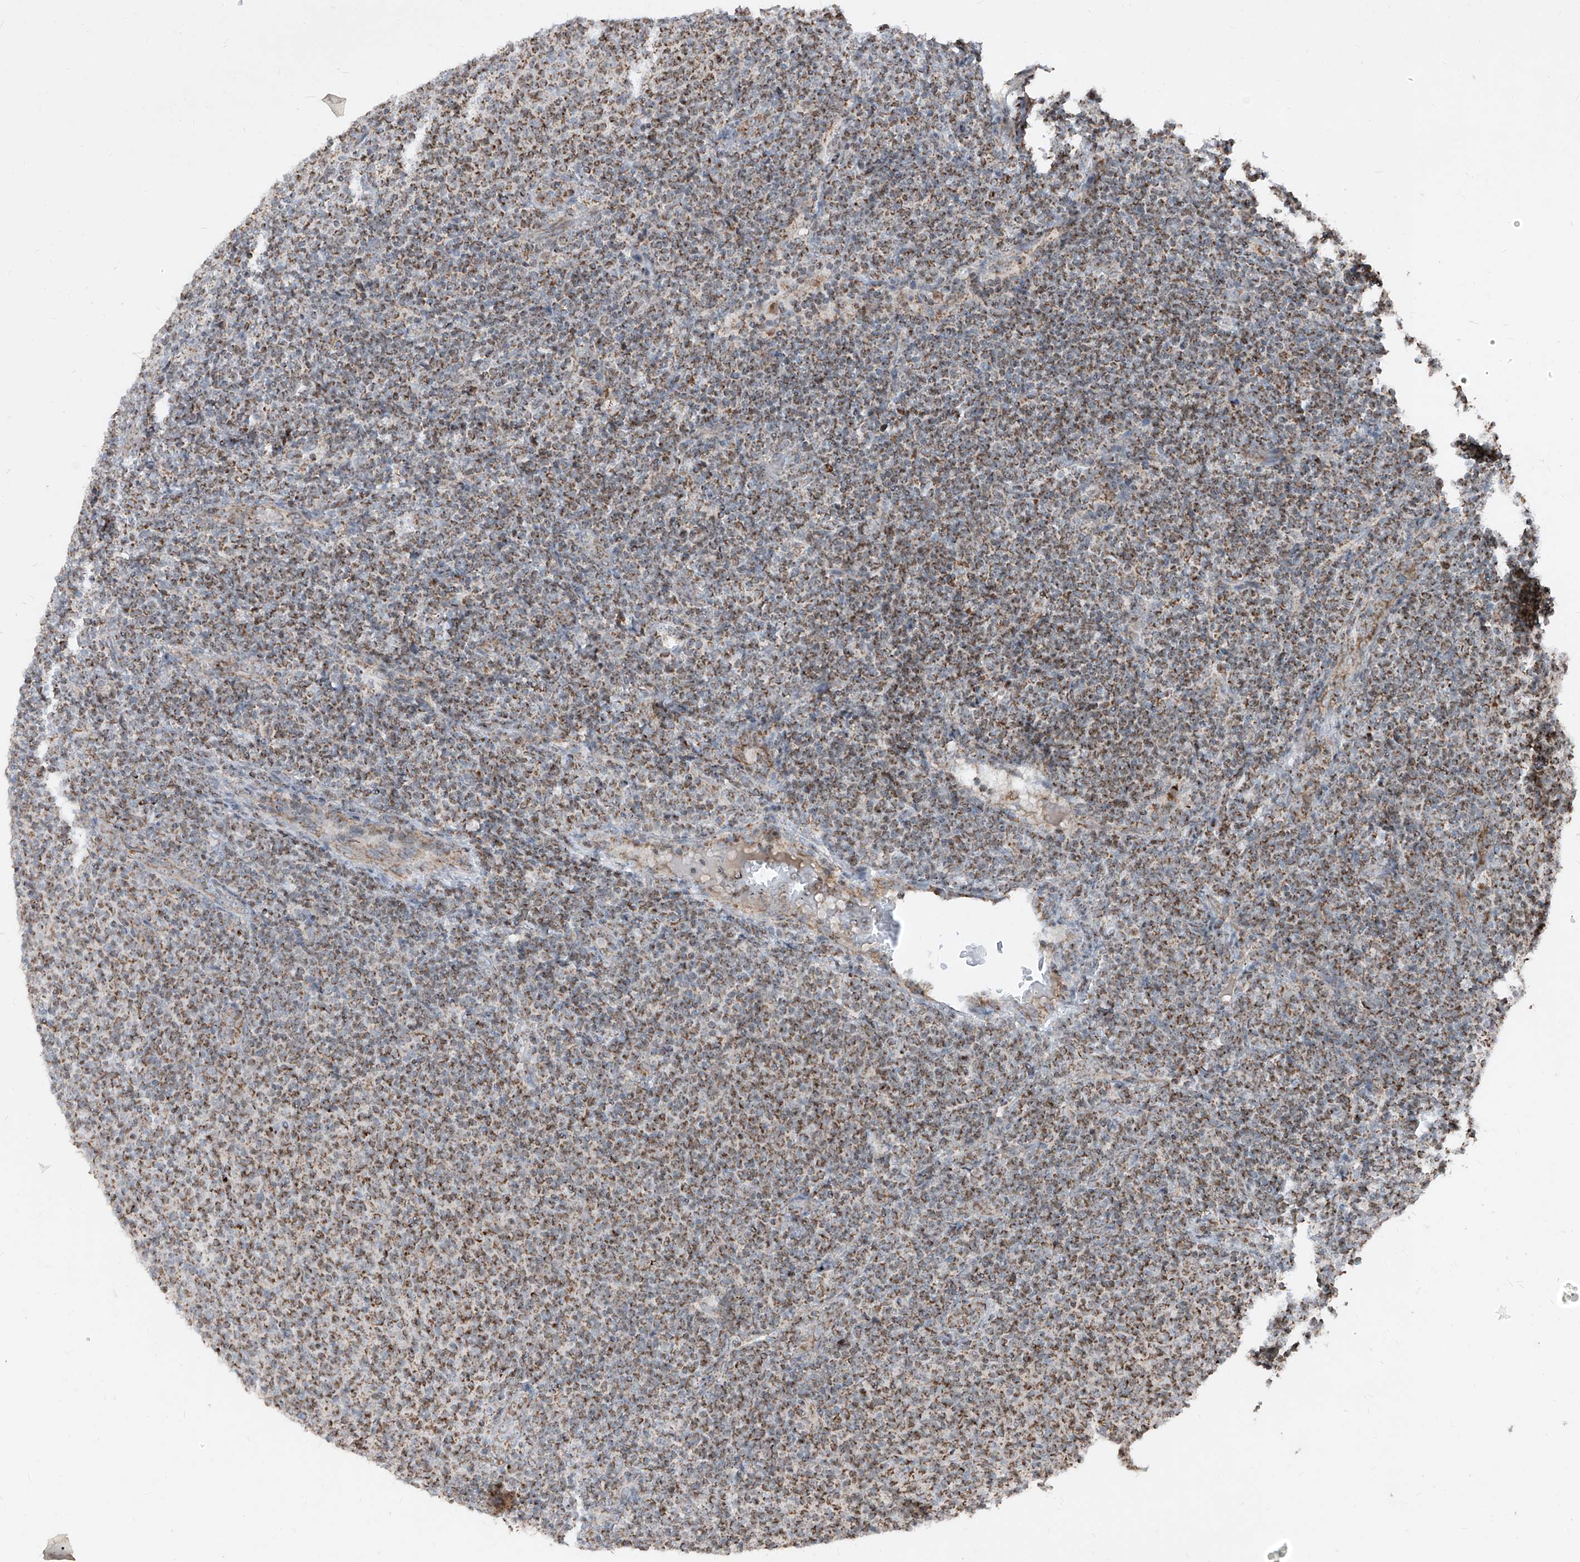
{"staining": {"intensity": "moderate", "quantity": ">75%", "location": "cytoplasmic/membranous"}, "tissue": "lymphoma", "cell_type": "Tumor cells", "image_type": "cancer", "snomed": [{"axis": "morphology", "description": "Malignant lymphoma, non-Hodgkin's type, Low grade"}, {"axis": "topography", "description": "Lymph node"}], "caption": "About >75% of tumor cells in human lymphoma show moderate cytoplasmic/membranous protein expression as visualized by brown immunohistochemical staining.", "gene": "NDUFB3", "patient": {"sex": "male", "age": 66}}